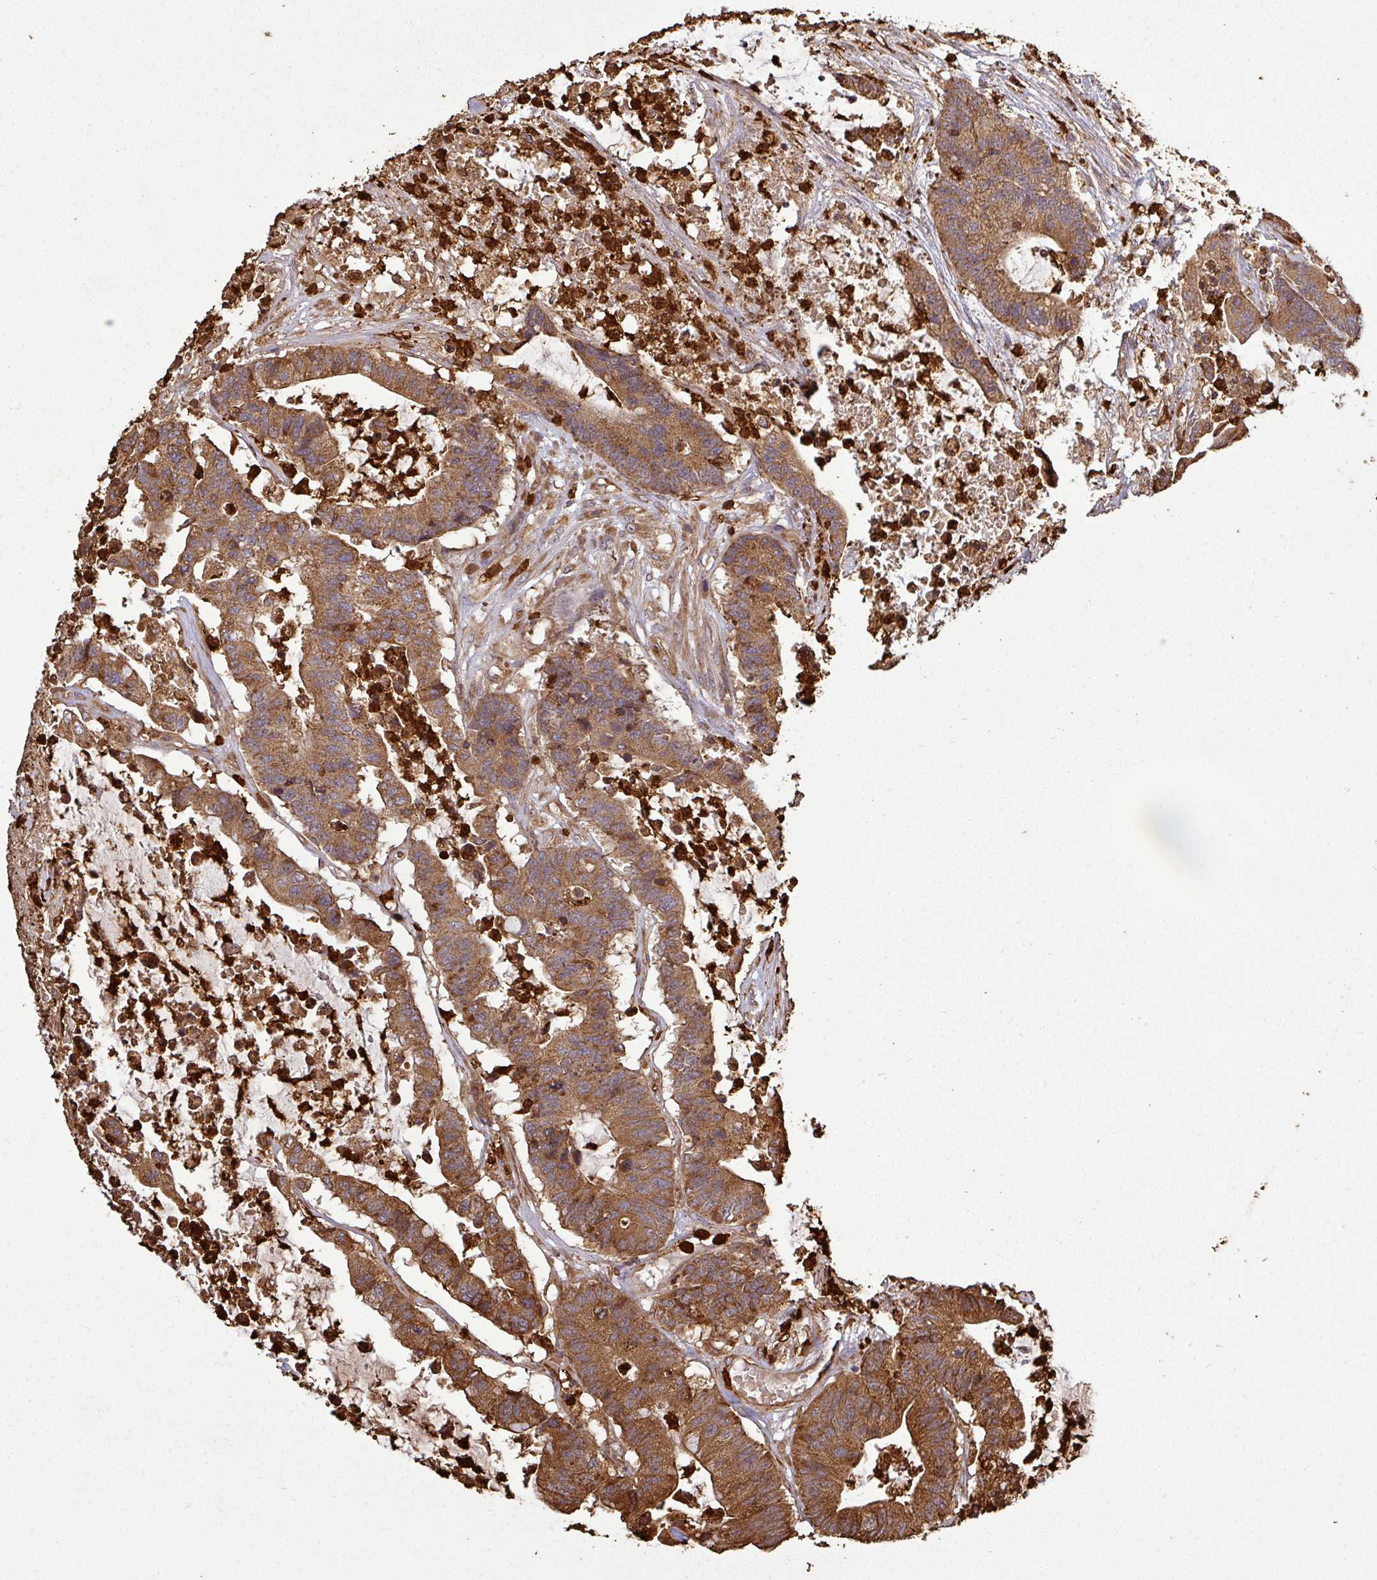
{"staining": {"intensity": "moderate", "quantity": ">75%", "location": "cytoplasmic/membranous"}, "tissue": "colorectal cancer", "cell_type": "Tumor cells", "image_type": "cancer", "snomed": [{"axis": "morphology", "description": "Adenocarcinoma, NOS"}, {"axis": "topography", "description": "Colon"}], "caption": "Protein staining reveals moderate cytoplasmic/membranous positivity in approximately >75% of tumor cells in colorectal cancer. (Brightfield microscopy of DAB IHC at high magnification).", "gene": "PLEKHM1", "patient": {"sex": "female", "age": 84}}